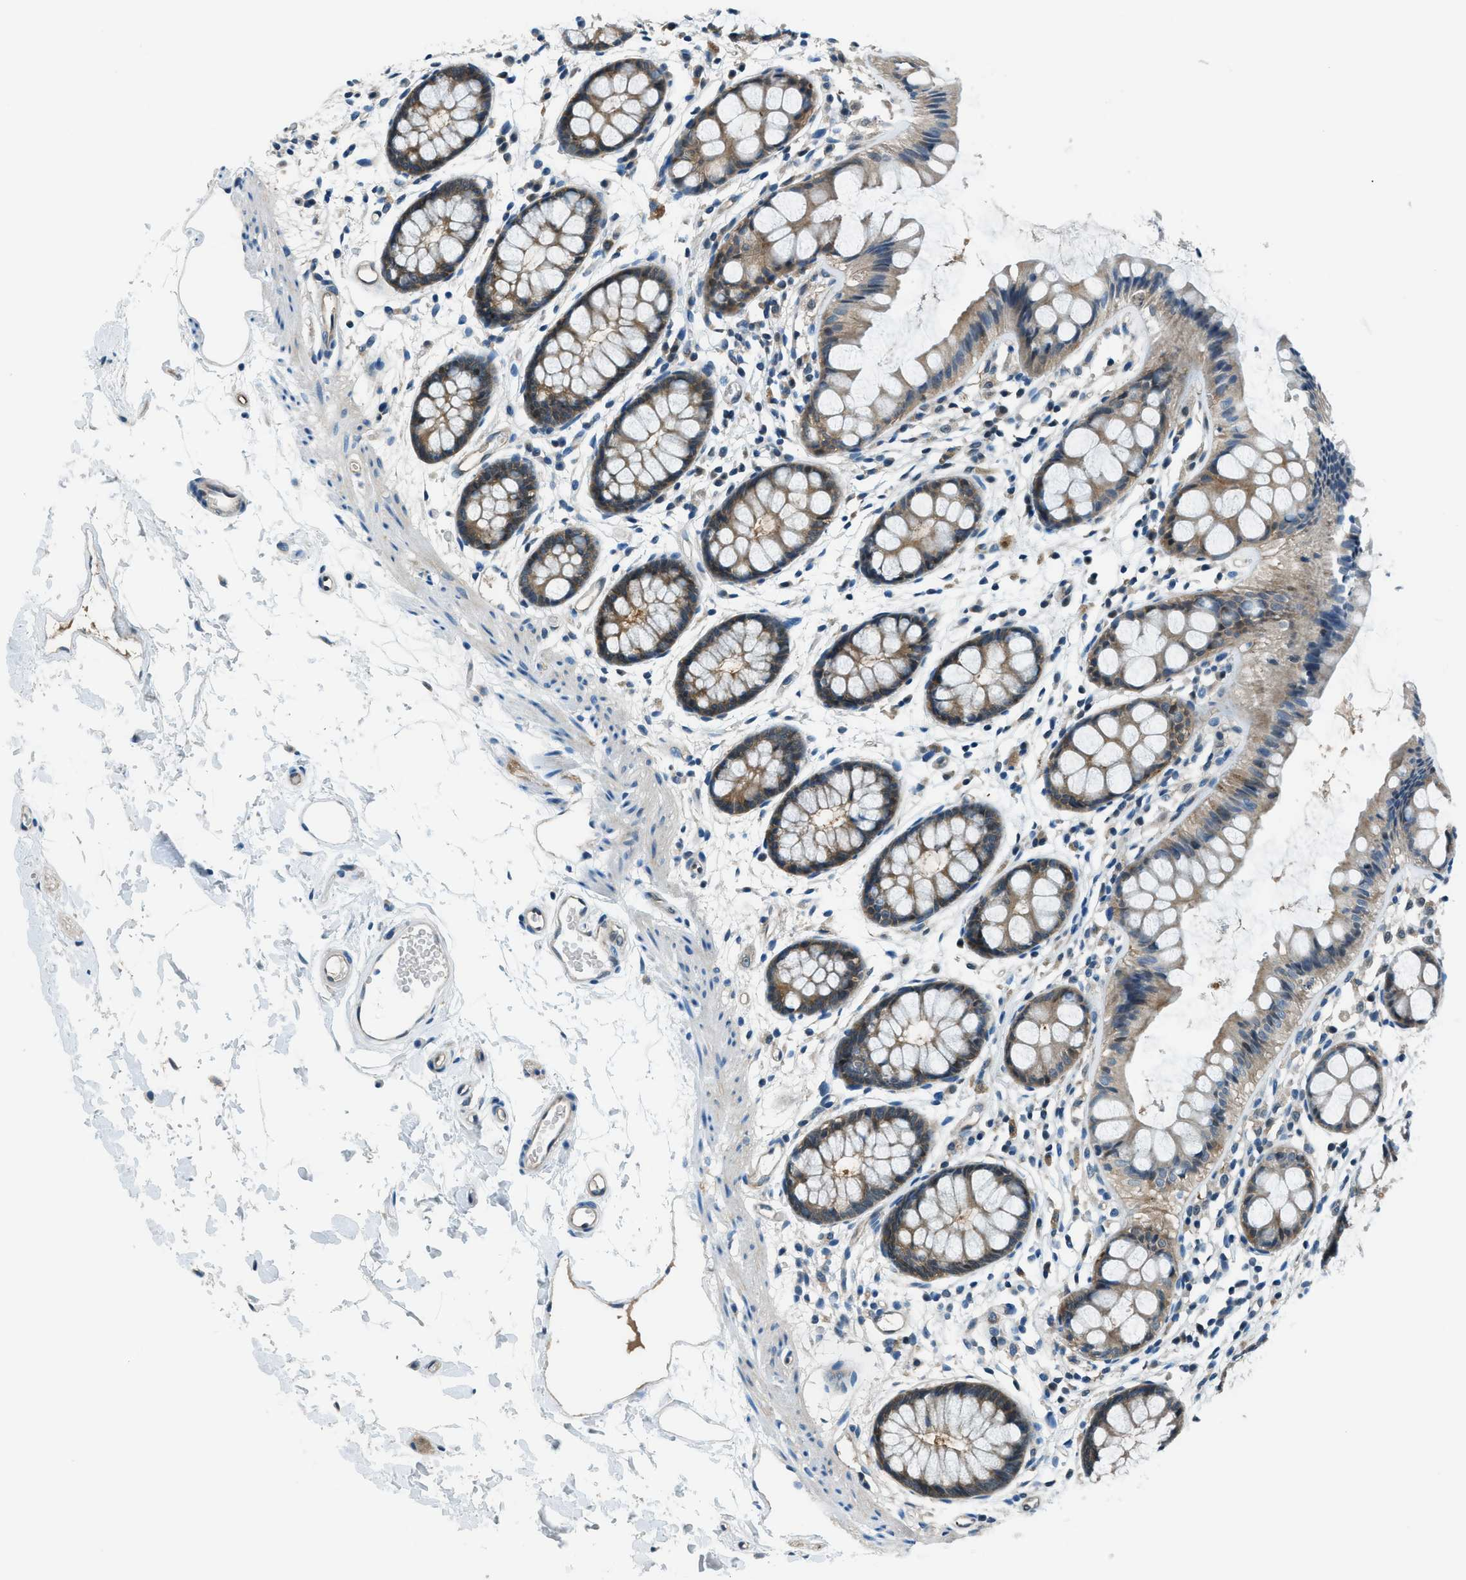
{"staining": {"intensity": "weak", "quantity": "25%-75%", "location": "cytoplasmic/membranous"}, "tissue": "rectum", "cell_type": "Glandular cells", "image_type": "normal", "snomed": [{"axis": "morphology", "description": "Normal tissue, NOS"}, {"axis": "topography", "description": "Rectum"}], "caption": "Protein expression by immunohistochemistry (IHC) exhibits weak cytoplasmic/membranous positivity in about 25%-75% of glandular cells in unremarkable rectum. Using DAB (brown) and hematoxylin (blue) stains, captured at high magnification using brightfield microscopy.", "gene": "HEBP2", "patient": {"sex": "female", "age": 66}}